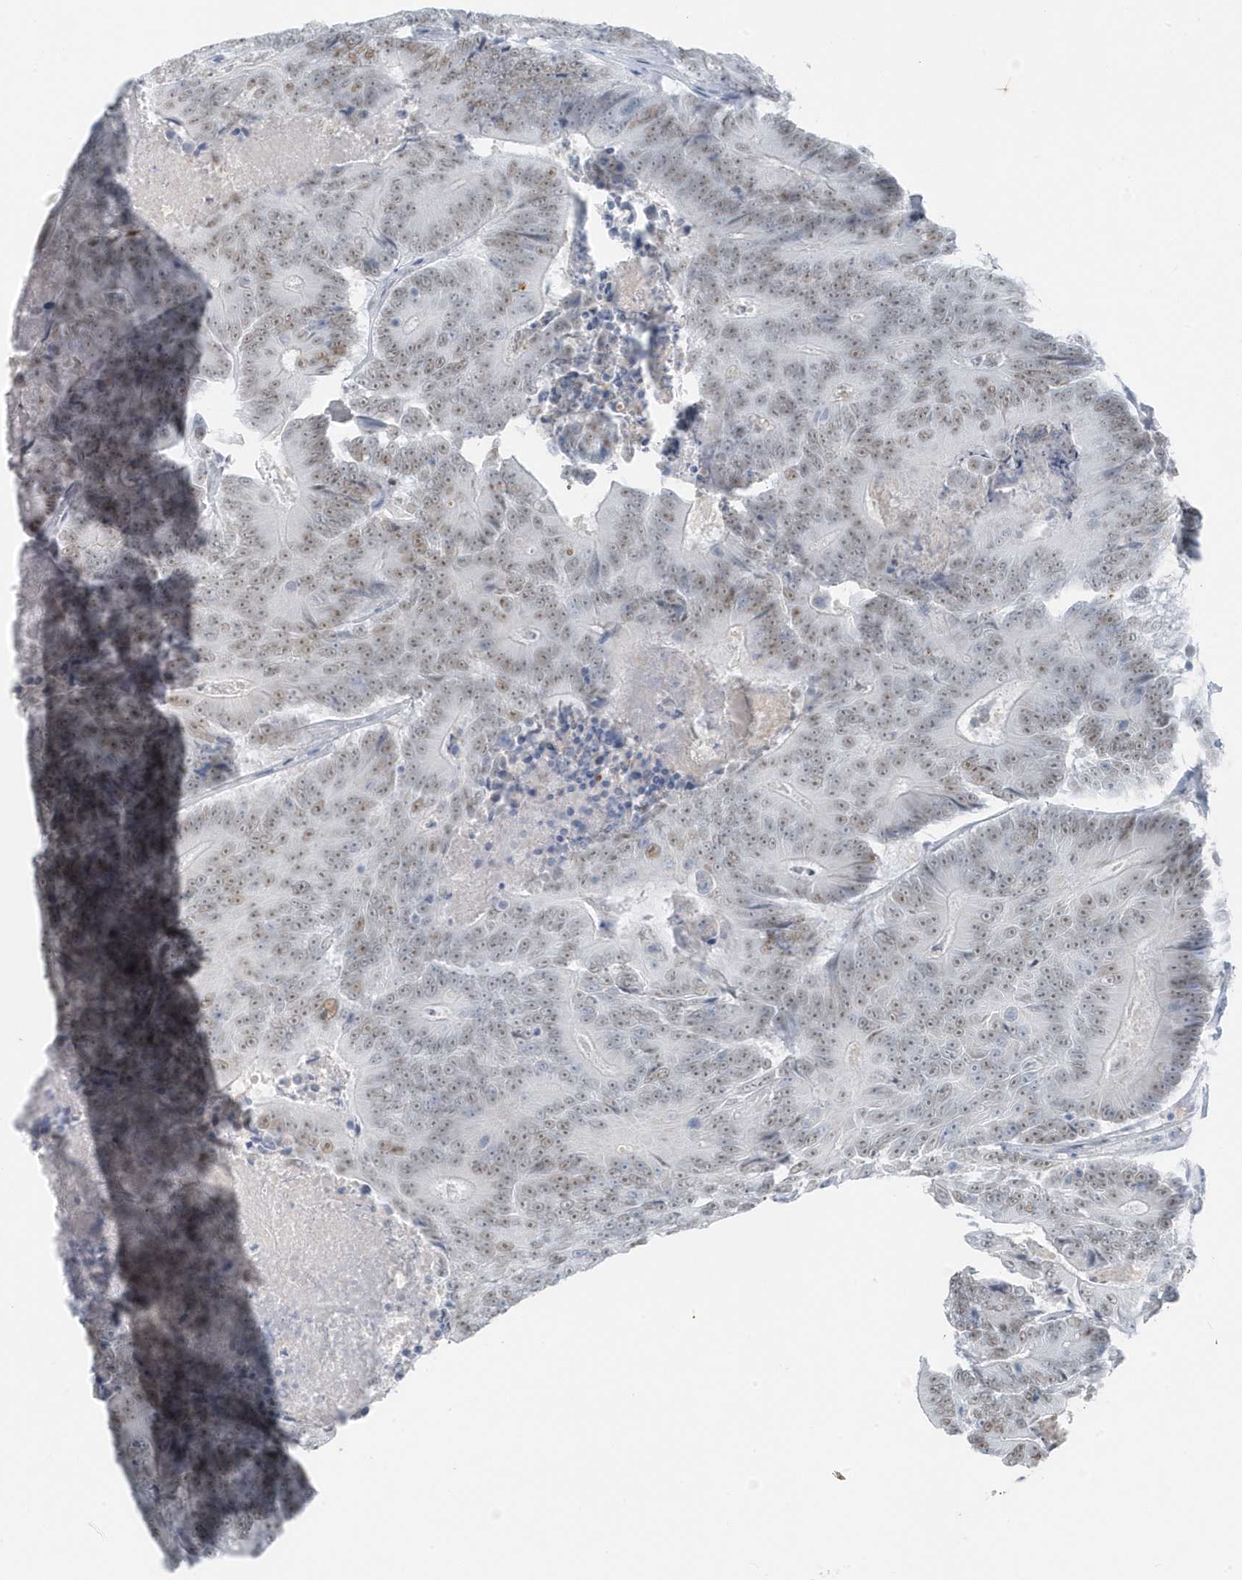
{"staining": {"intensity": "weak", "quantity": ">75%", "location": "nuclear"}, "tissue": "colorectal cancer", "cell_type": "Tumor cells", "image_type": "cancer", "snomed": [{"axis": "morphology", "description": "Adenocarcinoma, NOS"}, {"axis": "topography", "description": "Colon"}], "caption": "Immunohistochemistry (IHC) histopathology image of human colorectal adenocarcinoma stained for a protein (brown), which demonstrates low levels of weak nuclear expression in approximately >75% of tumor cells.", "gene": "SMIM34", "patient": {"sex": "male", "age": 83}}